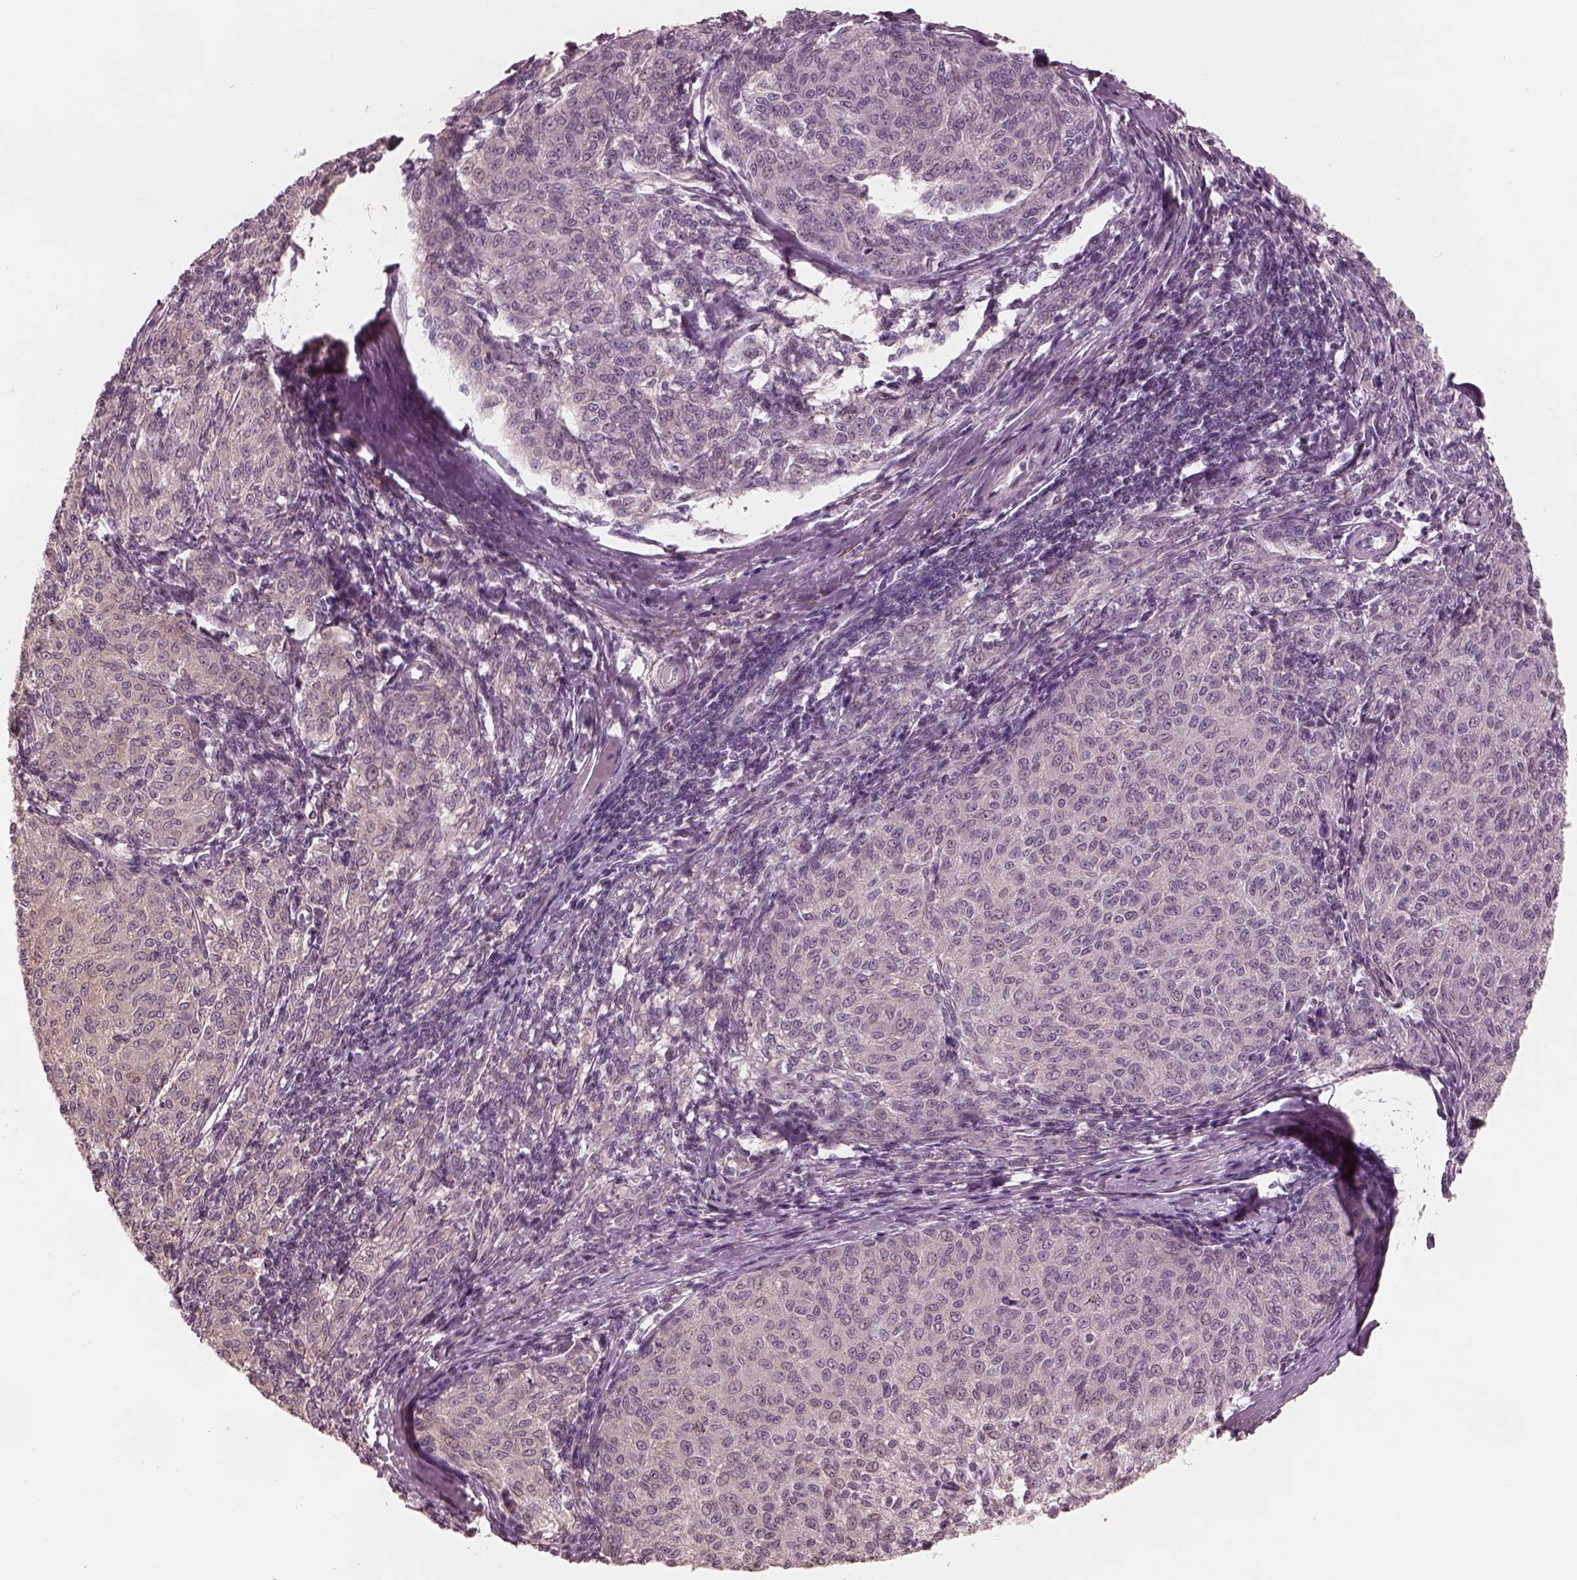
{"staining": {"intensity": "negative", "quantity": "none", "location": "none"}, "tissue": "melanoma", "cell_type": "Tumor cells", "image_type": "cancer", "snomed": [{"axis": "morphology", "description": "Malignant melanoma, NOS"}, {"axis": "topography", "description": "Skin"}], "caption": "DAB immunohistochemical staining of human malignant melanoma shows no significant positivity in tumor cells.", "gene": "PRKACG", "patient": {"sex": "female", "age": 72}}